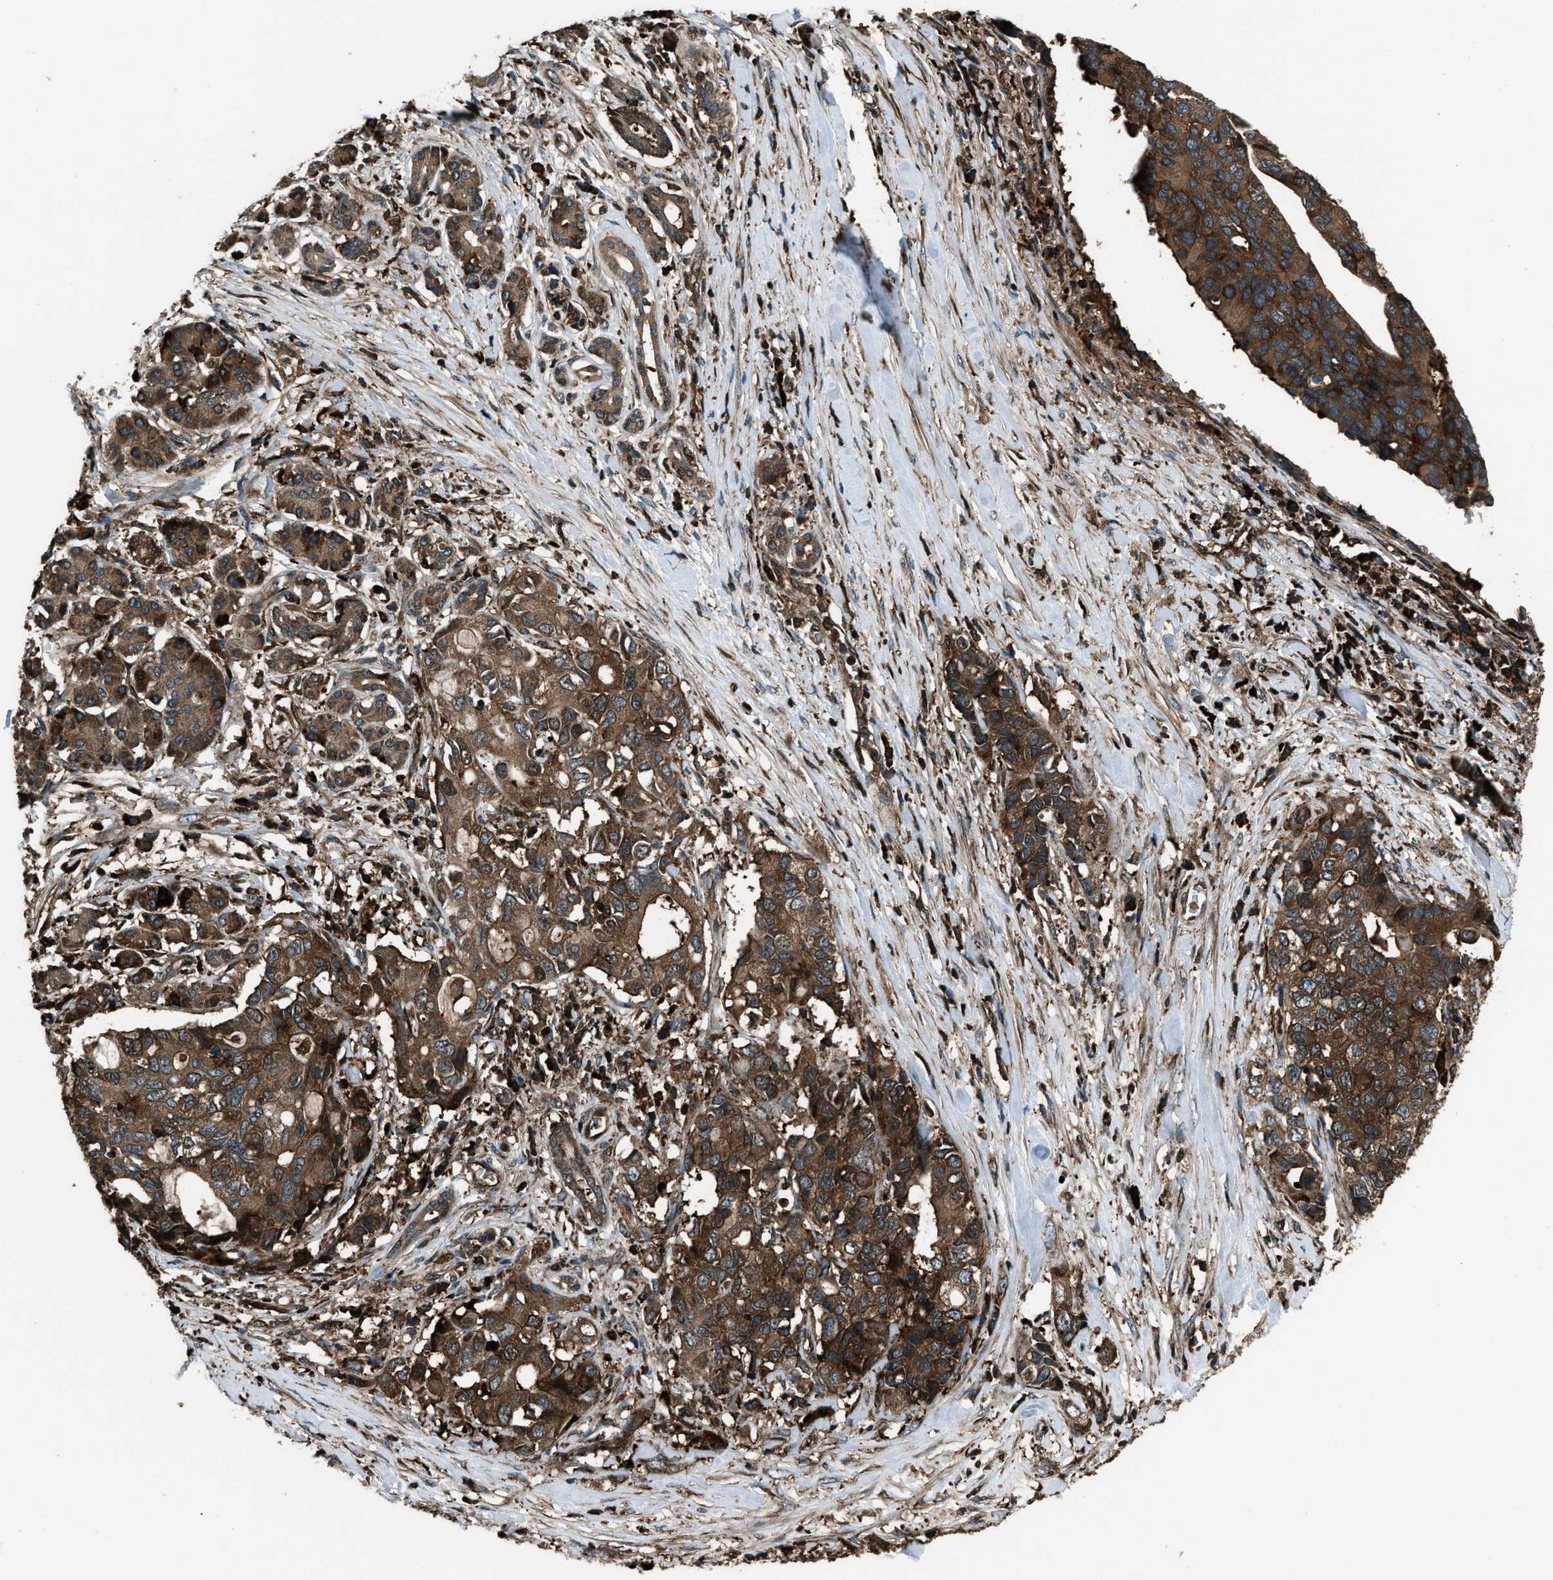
{"staining": {"intensity": "strong", "quantity": ">75%", "location": "cytoplasmic/membranous,nuclear"}, "tissue": "pancreatic cancer", "cell_type": "Tumor cells", "image_type": "cancer", "snomed": [{"axis": "morphology", "description": "Adenocarcinoma, NOS"}, {"axis": "topography", "description": "Pancreas"}], "caption": "Immunohistochemical staining of pancreatic adenocarcinoma demonstrates strong cytoplasmic/membranous and nuclear protein expression in approximately >75% of tumor cells.", "gene": "SNX30", "patient": {"sex": "female", "age": 56}}